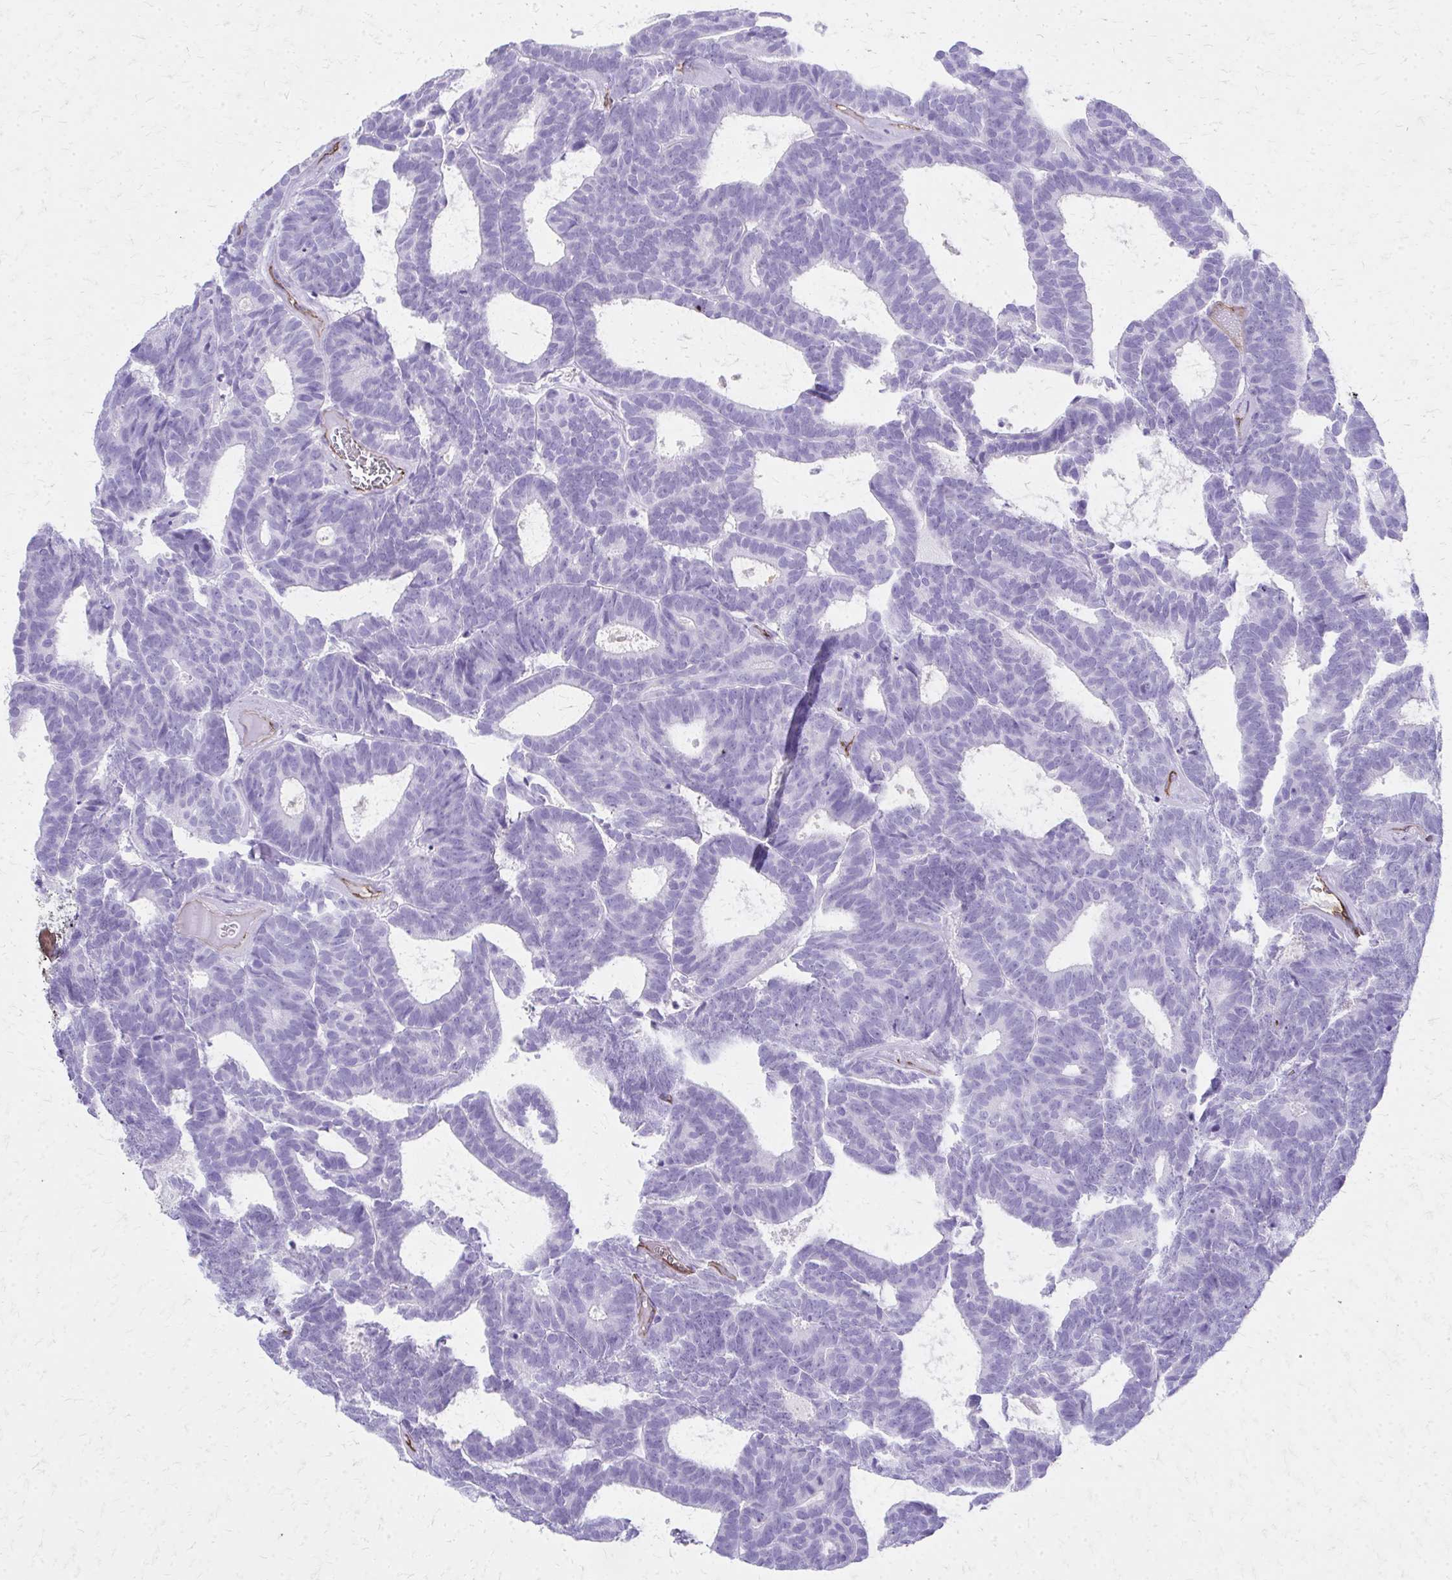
{"staining": {"intensity": "negative", "quantity": "none", "location": "none"}, "tissue": "head and neck cancer", "cell_type": "Tumor cells", "image_type": "cancer", "snomed": [{"axis": "morphology", "description": "Adenocarcinoma, NOS"}, {"axis": "topography", "description": "Head-Neck"}], "caption": "The immunohistochemistry (IHC) photomicrograph has no significant positivity in tumor cells of adenocarcinoma (head and neck) tissue. (DAB IHC, high magnification).", "gene": "TPSG1", "patient": {"sex": "female", "age": 81}}